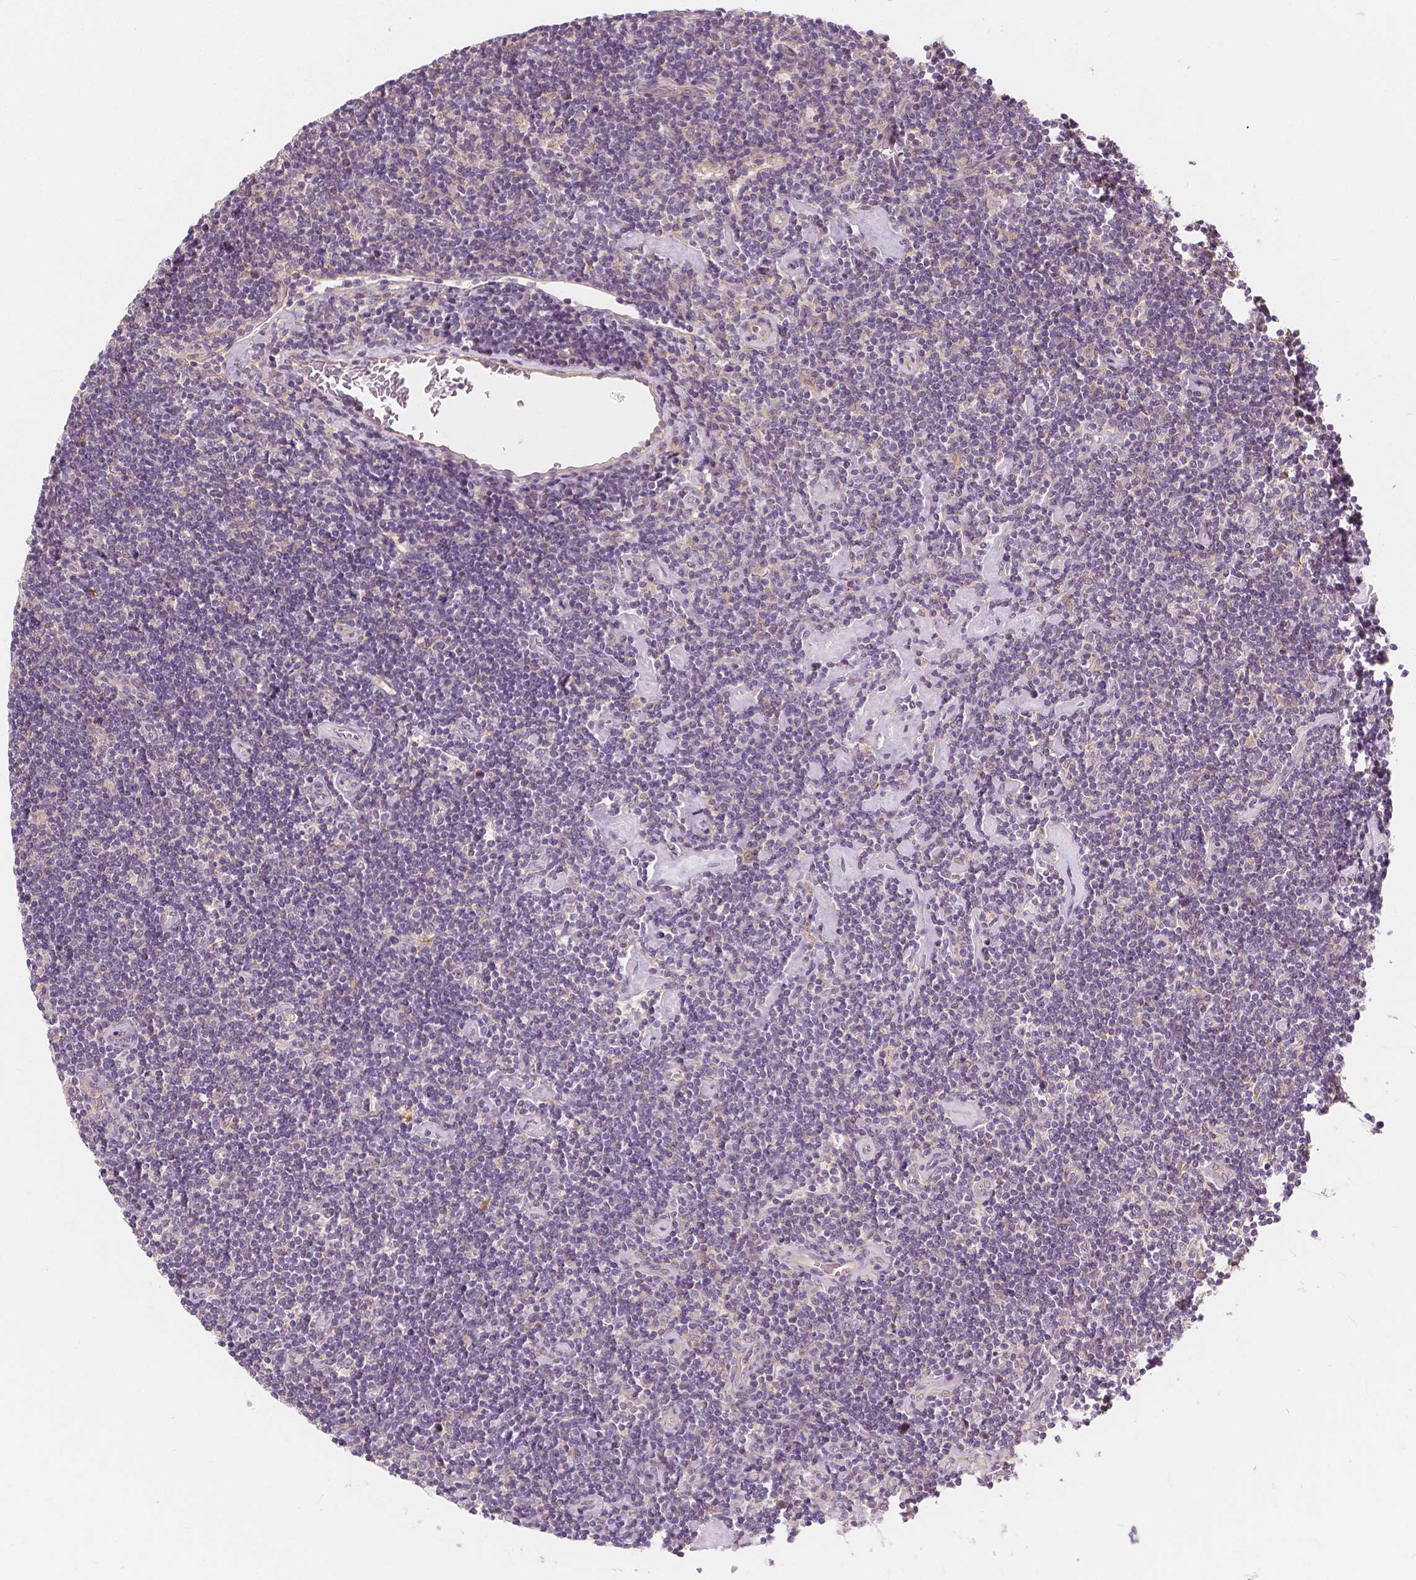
{"staining": {"intensity": "negative", "quantity": "none", "location": "none"}, "tissue": "lymphoma", "cell_type": "Tumor cells", "image_type": "cancer", "snomed": [{"axis": "morphology", "description": "Hodgkin's disease, NOS"}, {"axis": "topography", "description": "Lymph node"}], "caption": "Immunohistochemistry image of neoplastic tissue: human lymphoma stained with DAB (3,3'-diaminobenzidine) demonstrates no significant protein positivity in tumor cells. (DAB (3,3'-diaminobenzidine) IHC, high magnification).", "gene": "SNX12", "patient": {"sex": "male", "age": 40}}